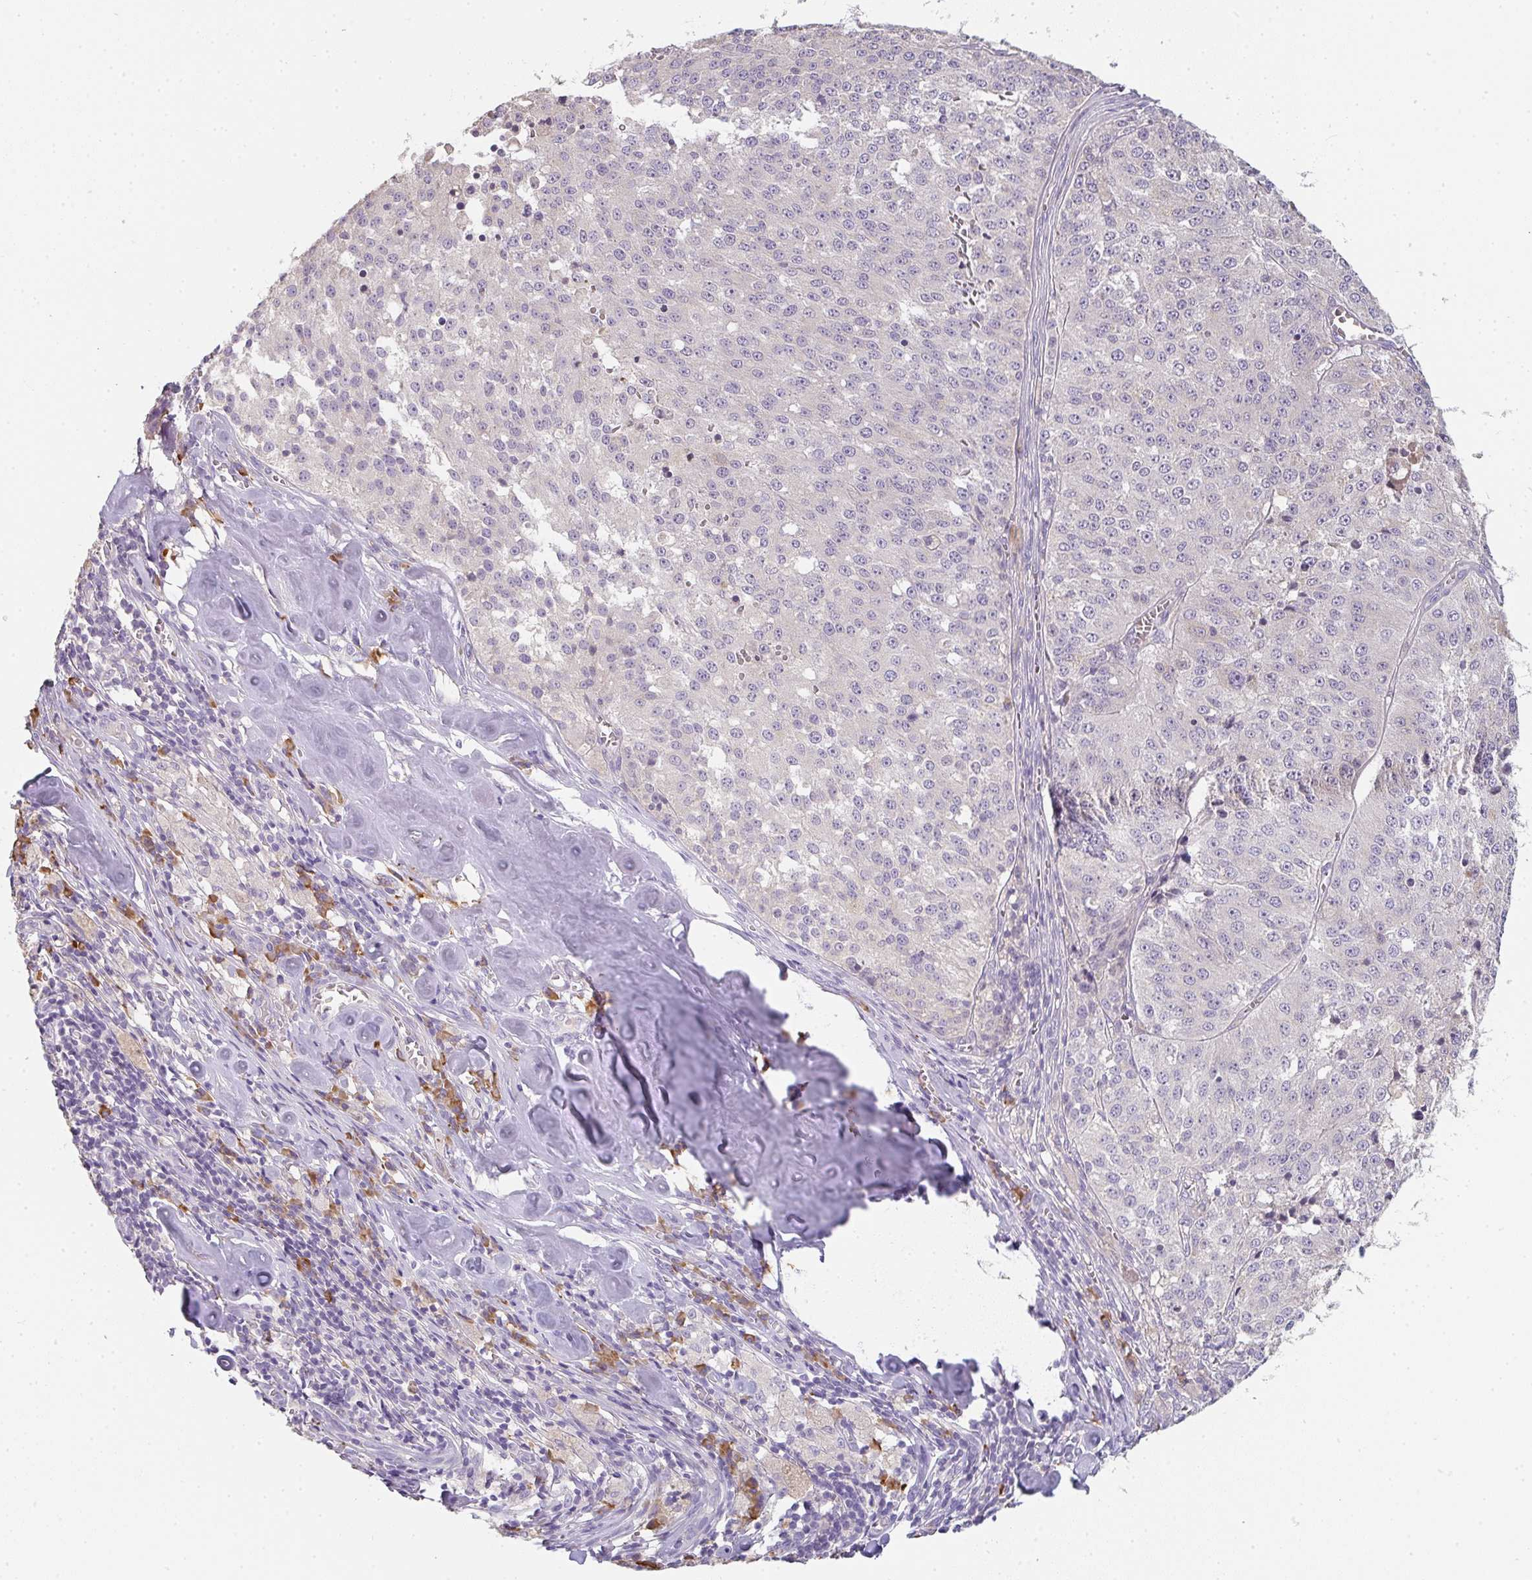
{"staining": {"intensity": "negative", "quantity": "none", "location": "none"}, "tissue": "melanoma", "cell_type": "Tumor cells", "image_type": "cancer", "snomed": [{"axis": "morphology", "description": "Malignant melanoma, Metastatic site"}, {"axis": "topography", "description": "Lymph node"}], "caption": "A photomicrograph of melanoma stained for a protein reveals no brown staining in tumor cells. (DAB IHC with hematoxylin counter stain).", "gene": "ZNF215", "patient": {"sex": "female", "age": 64}}